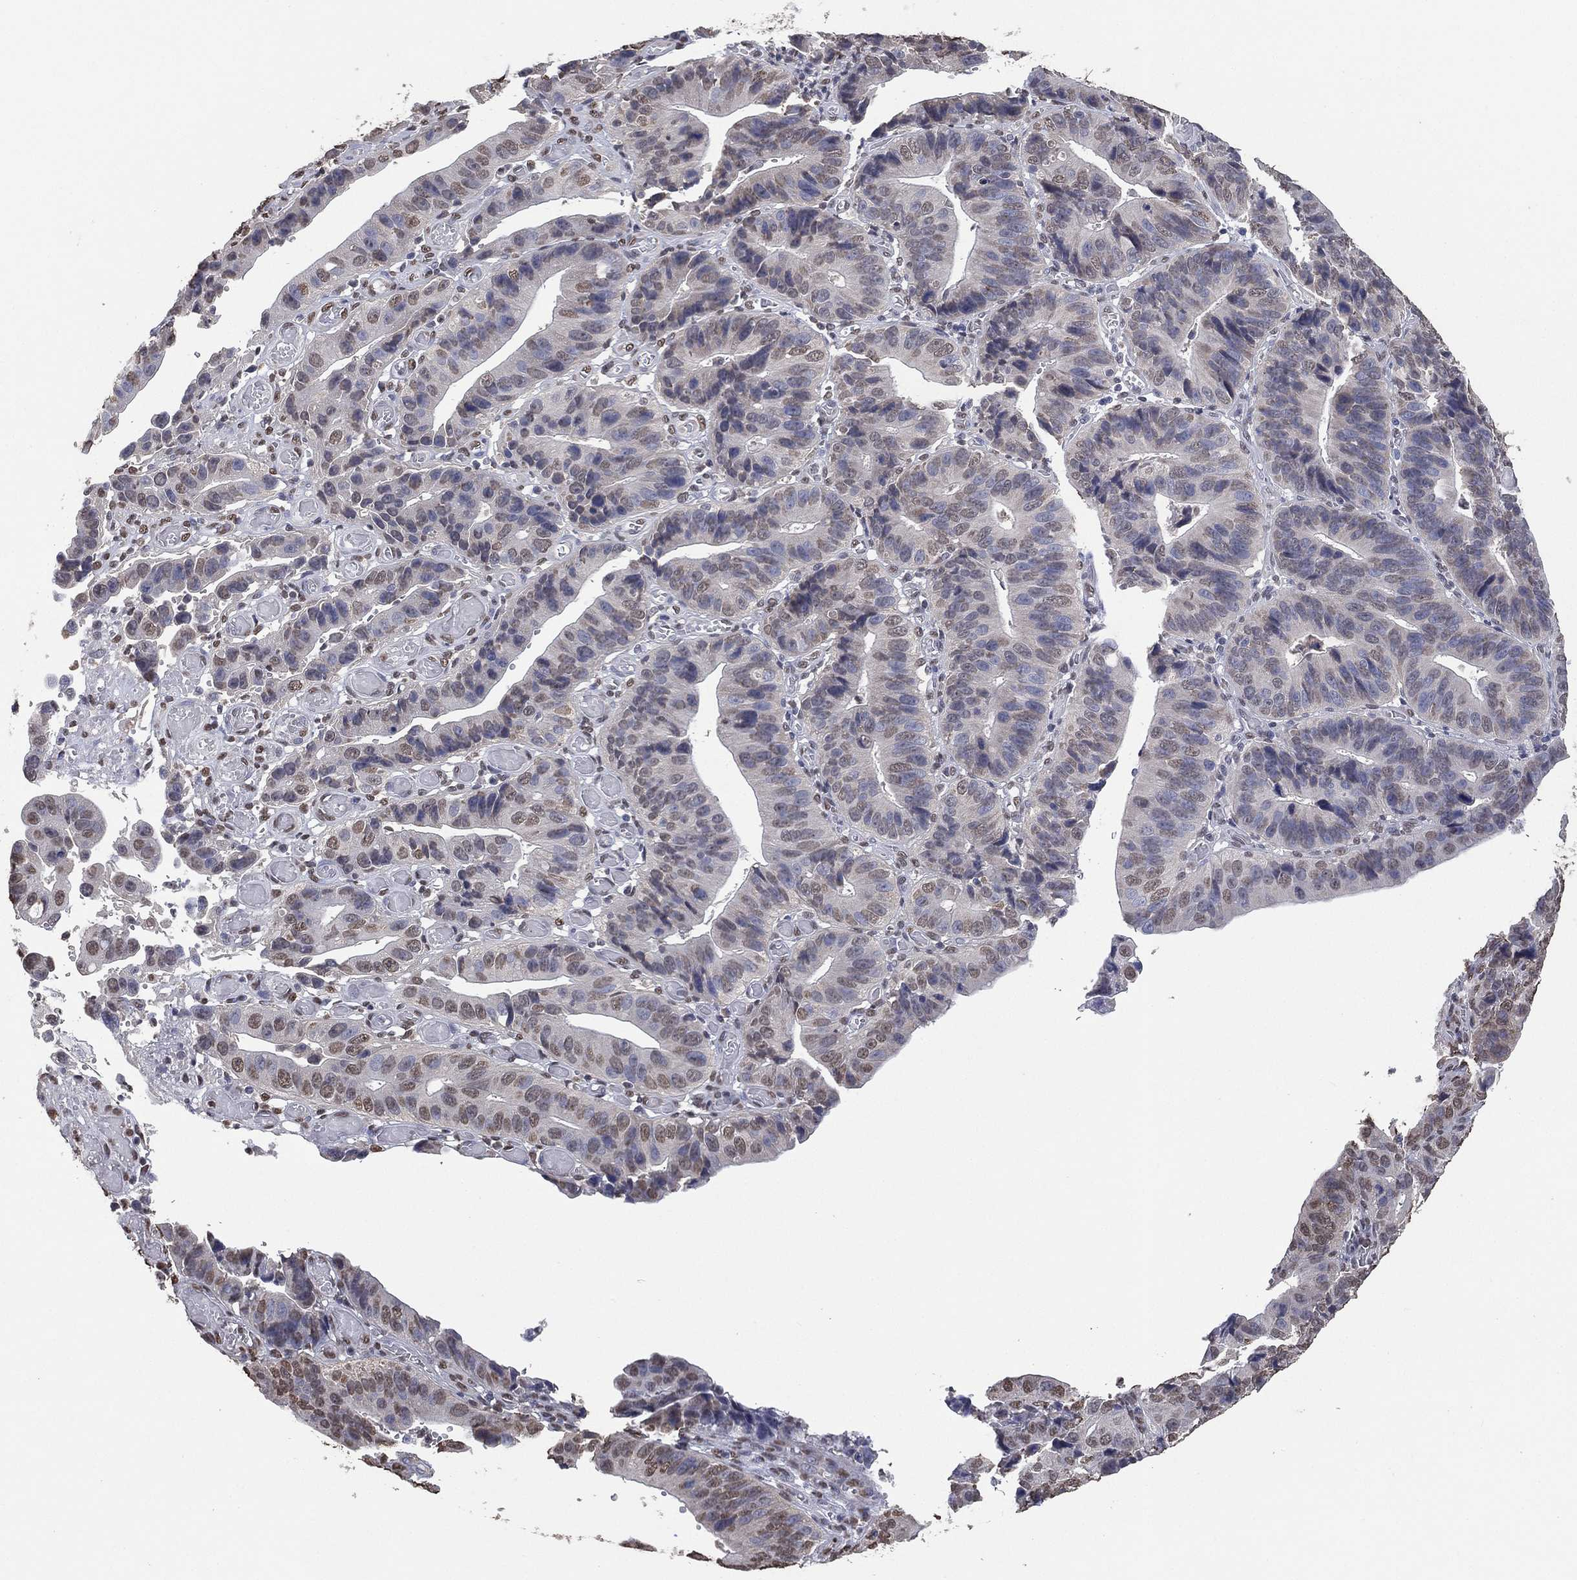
{"staining": {"intensity": "weak", "quantity": "<25%", "location": "nuclear"}, "tissue": "stomach cancer", "cell_type": "Tumor cells", "image_type": "cancer", "snomed": [{"axis": "morphology", "description": "Adenocarcinoma, NOS"}, {"axis": "topography", "description": "Stomach"}], "caption": "Human stomach cancer stained for a protein using IHC demonstrates no expression in tumor cells.", "gene": "ALDH7A1", "patient": {"sex": "male", "age": 84}}